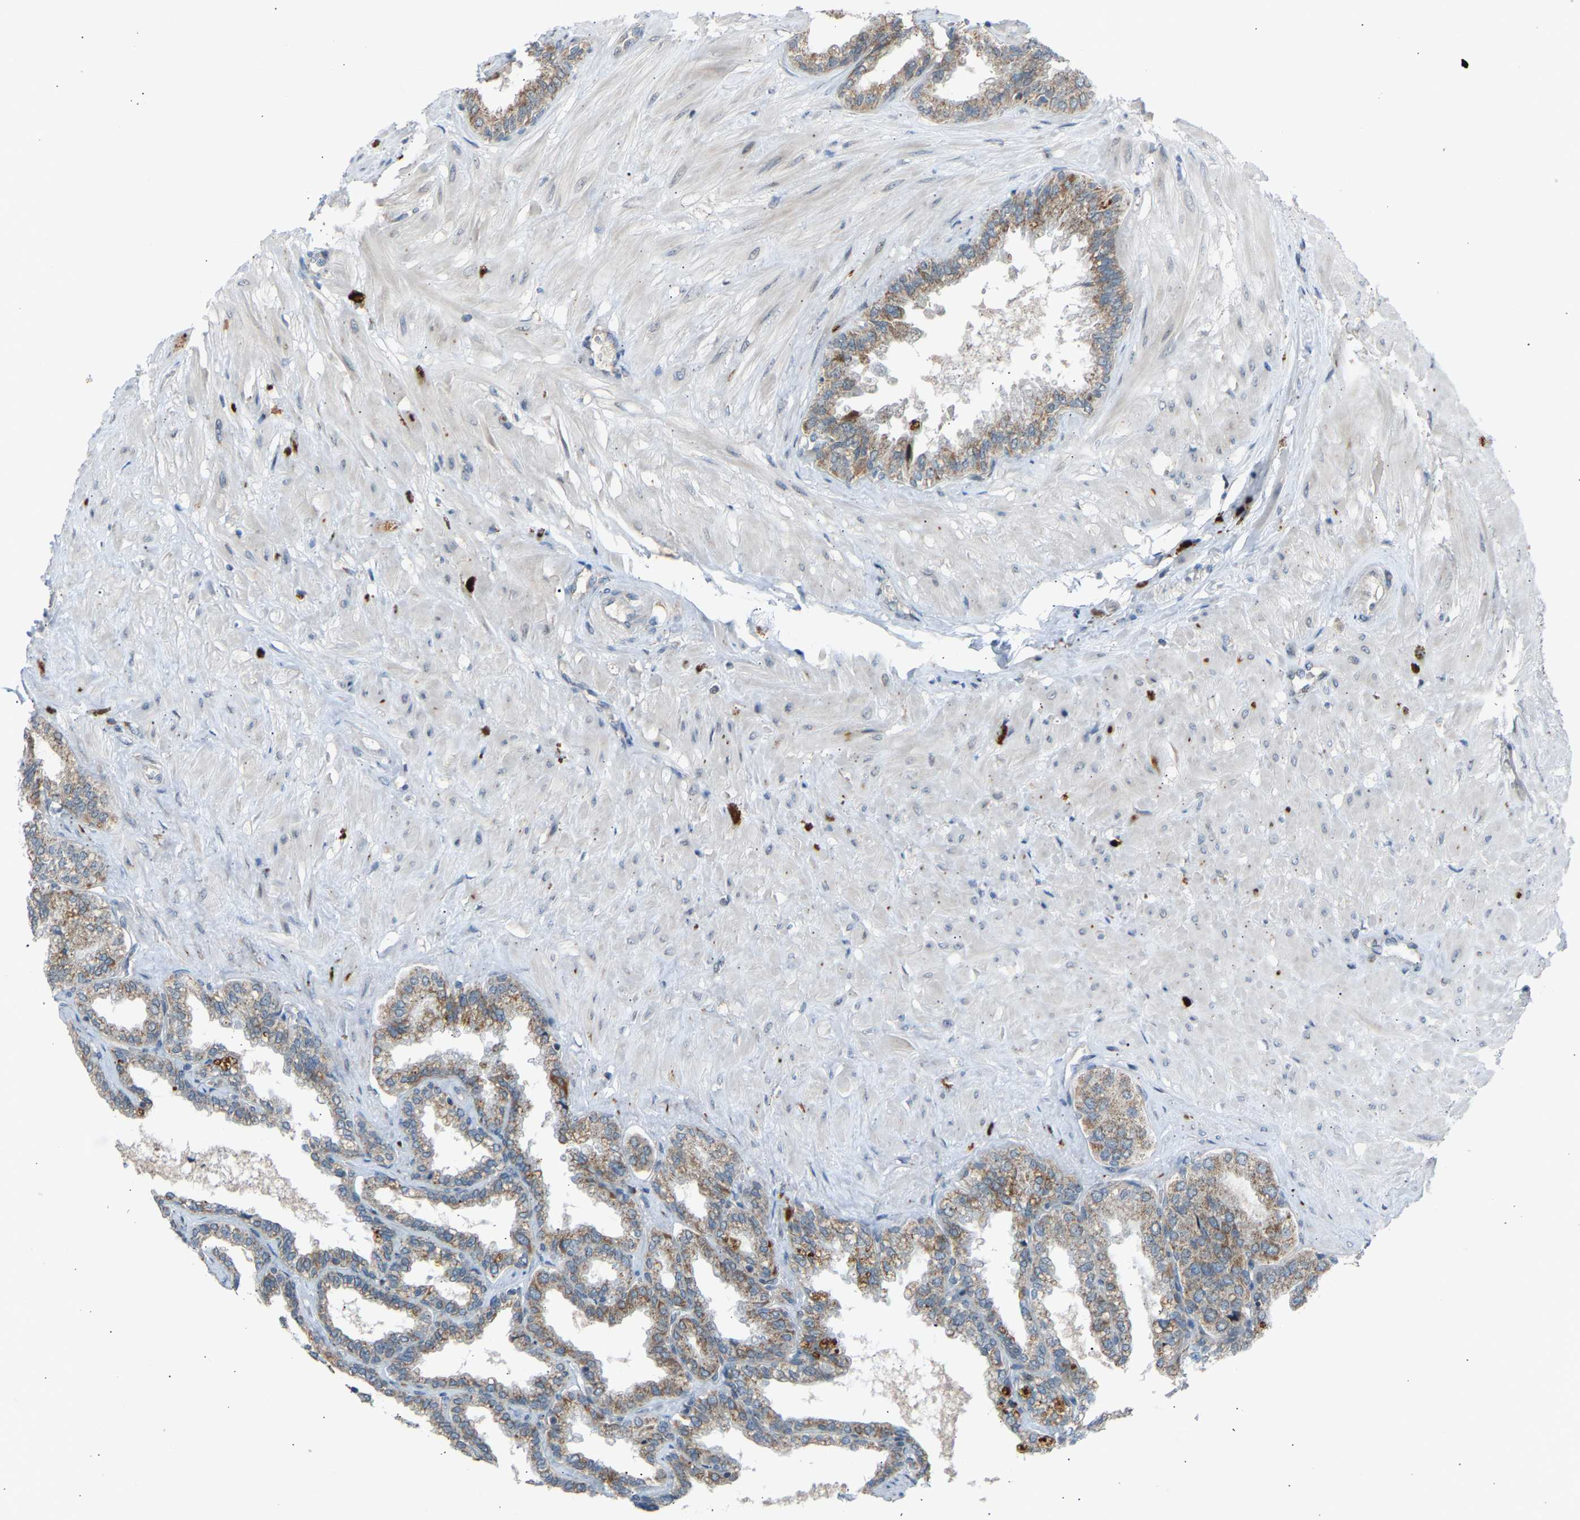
{"staining": {"intensity": "weak", "quantity": "25%-75%", "location": "cytoplasmic/membranous"}, "tissue": "seminal vesicle", "cell_type": "Glandular cells", "image_type": "normal", "snomed": [{"axis": "morphology", "description": "Normal tissue, NOS"}, {"axis": "topography", "description": "Seminal veicle"}], "caption": "IHC micrograph of benign seminal vesicle: seminal vesicle stained using IHC shows low levels of weak protein expression localized specifically in the cytoplasmic/membranous of glandular cells, appearing as a cytoplasmic/membranous brown color.", "gene": "SLIRP", "patient": {"sex": "male", "age": 46}}